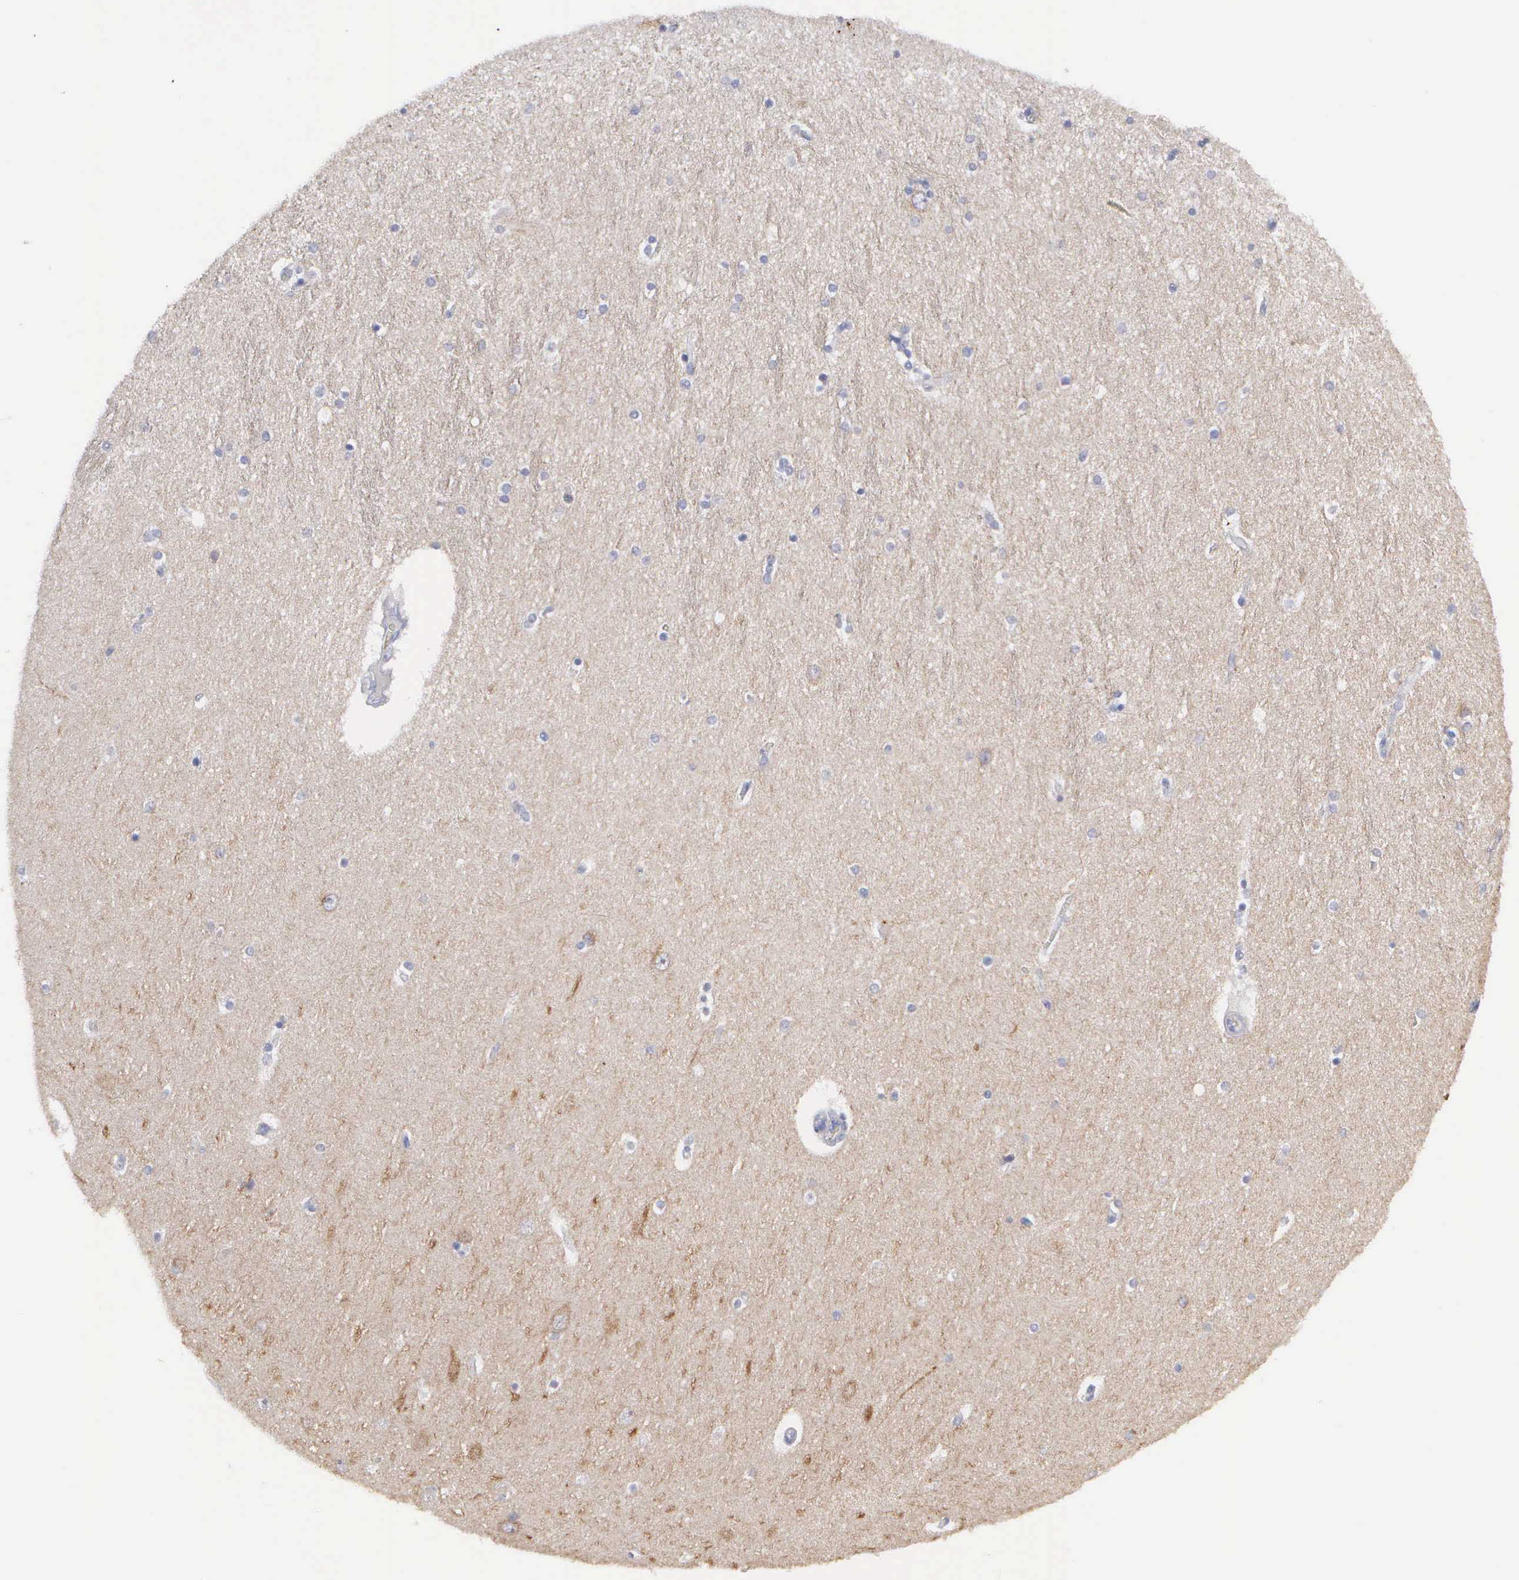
{"staining": {"intensity": "moderate", "quantity": ">75%", "location": "cytoplasmic/membranous"}, "tissue": "hippocampus", "cell_type": "Glial cells", "image_type": "normal", "snomed": [{"axis": "morphology", "description": "Normal tissue, NOS"}, {"axis": "topography", "description": "Hippocampus"}], "caption": "Protein staining of unremarkable hippocampus exhibits moderate cytoplasmic/membranous positivity in about >75% of glial cells. (DAB = brown stain, brightfield microscopy at high magnification).", "gene": "CEP170B", "patient": {"sex": "female", "age": 54}}